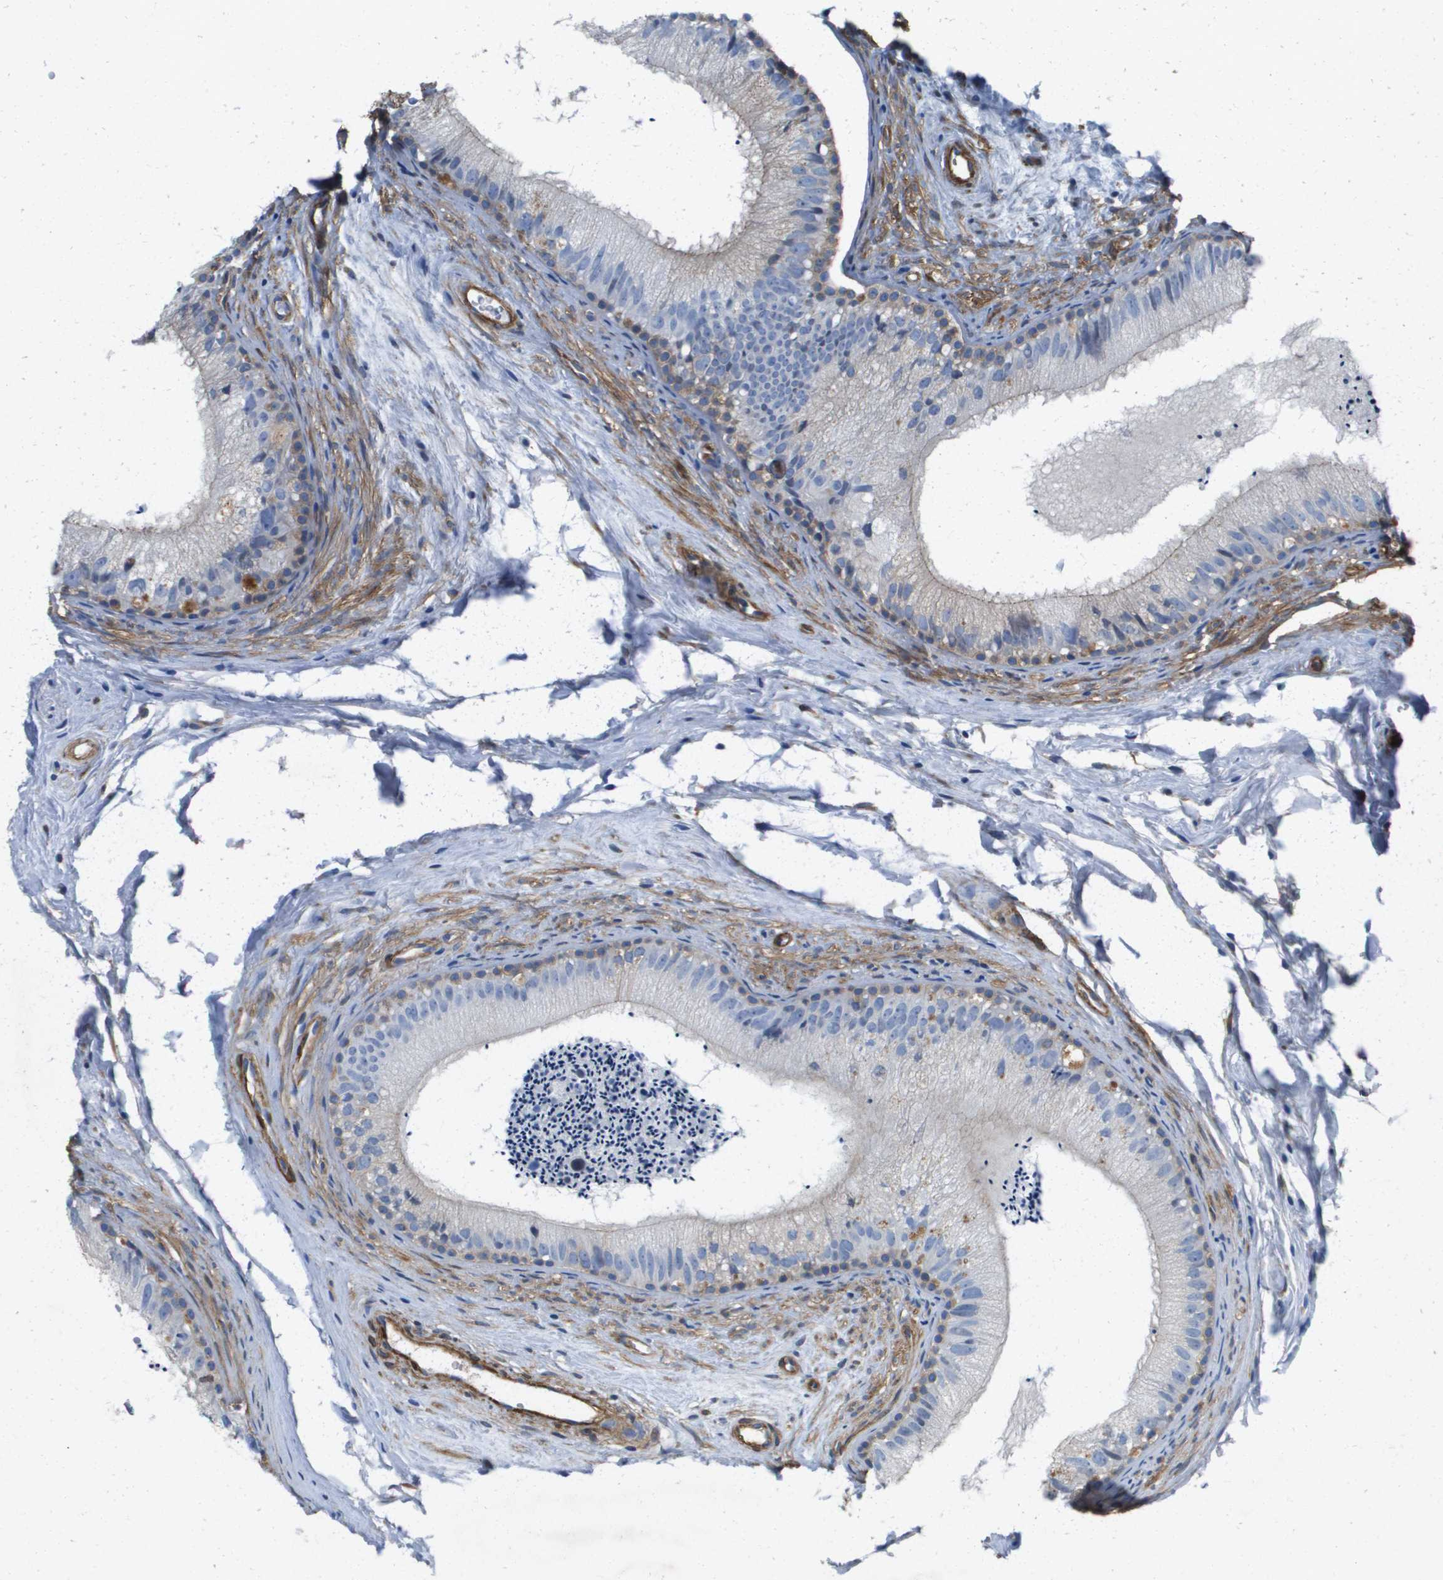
{"staining": {"intensity": "weak", "quantity": "<25%", "location": "cytoplasmic/membranous"}, "tissue": "epididymis", "cell_type": "Glandular cells", "image_type": "normal", "snomed": [{"axis": "morphology", "description": "Normal tissue, NOS"}, {"axis": "topography", "description": "Epididymis"}], "caption": "IHC photomicrograph of unremarkable human epididymis stained for a protein (brown), which exhibits no expression in glandular cells. (Immunohistochemistry, brightfield microscopy, high magnification).", "gene": "LPP", "patient": {"sex": "male", "age": 56}}